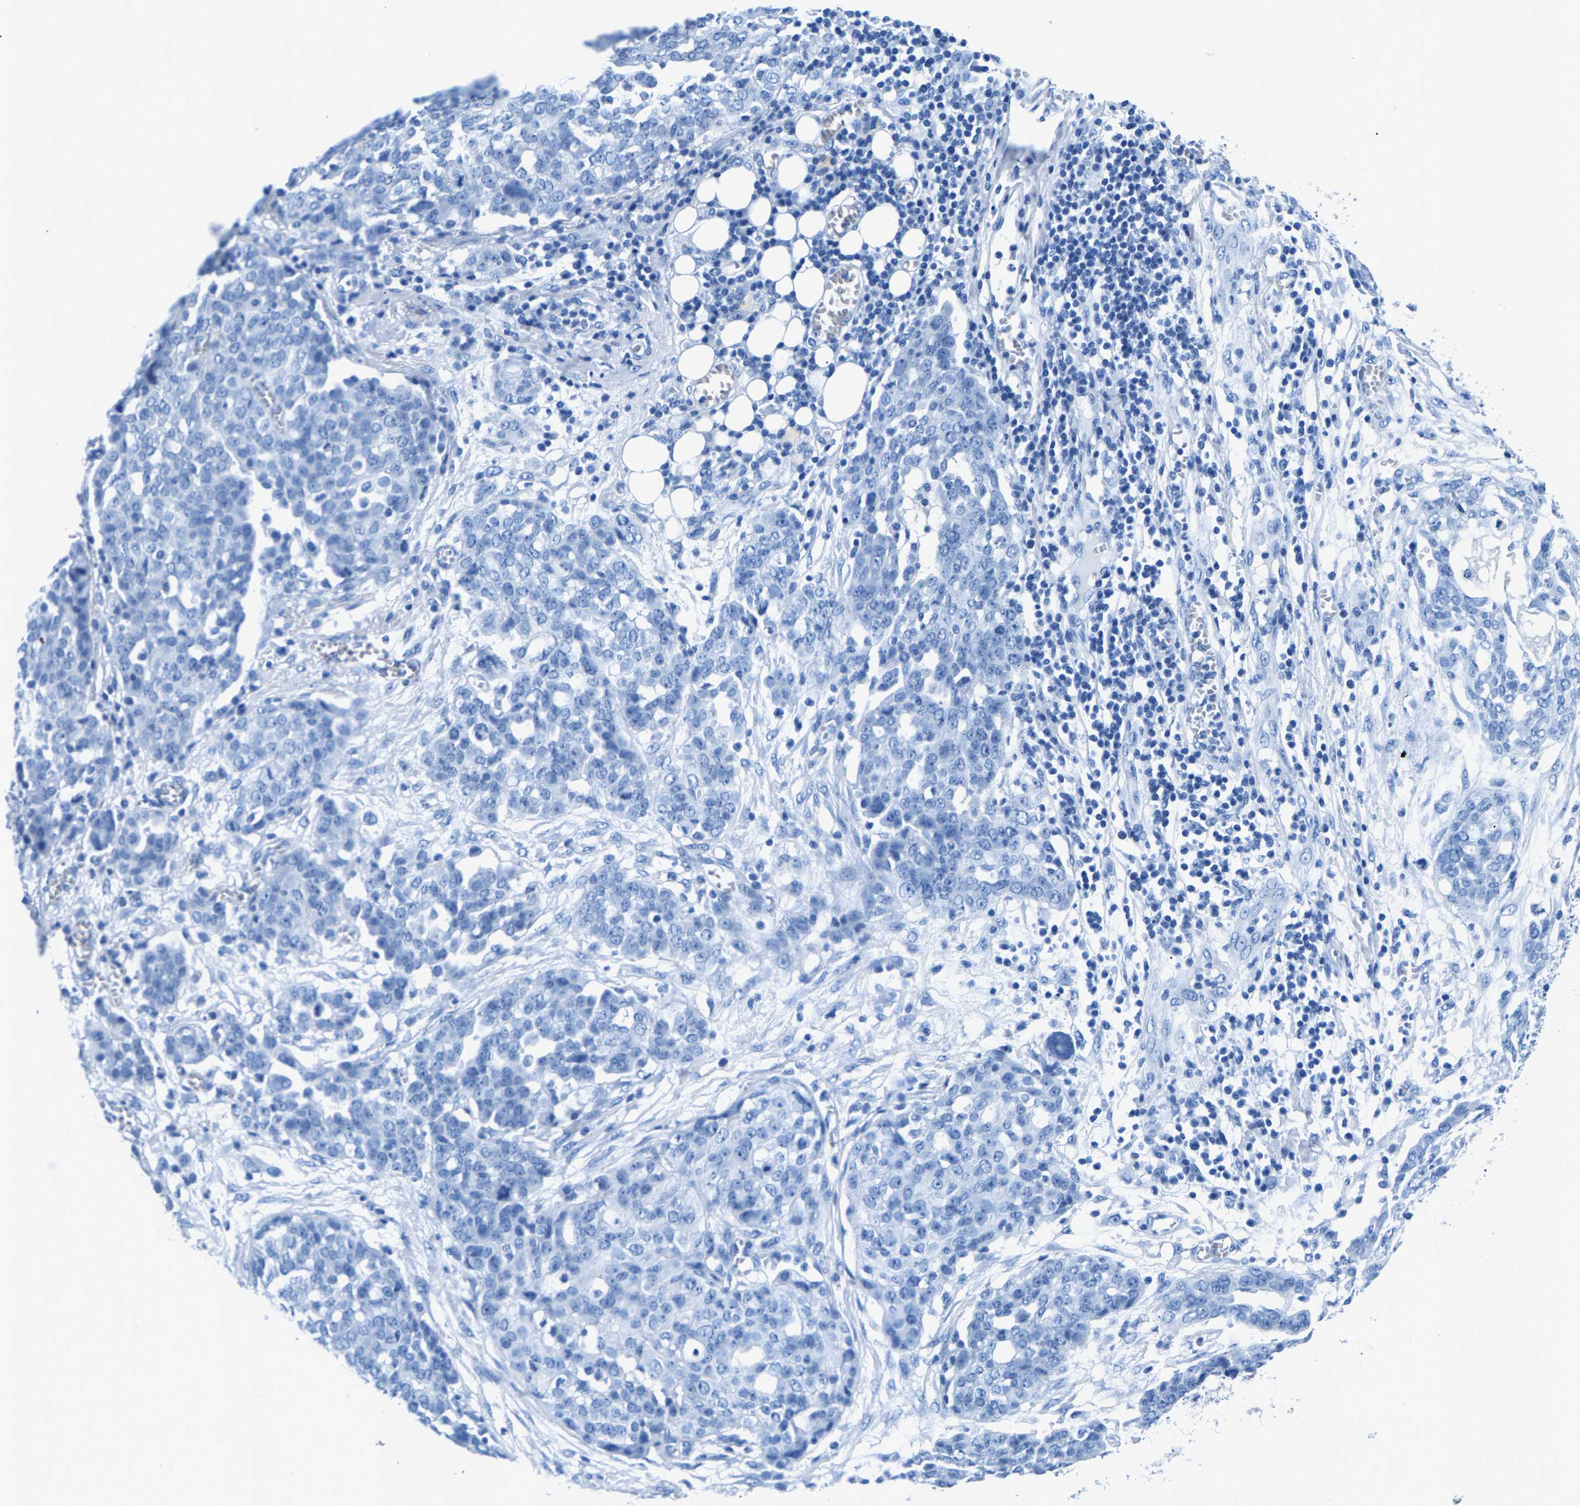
{"staining": {"intensity": "negative", "quantity": "none", "location": "none"}, "tissue": "ovarian cancer", "cell_type": "Tumor cells", "image_type": "cancer", "snomed": [{"axis": "morphology", "description": "Cystadenocarcinoma, serous, NOS"}, {"axis": "topography", "description": "Soft tissue"}, {"axis": "topography", "description": "Ovary"}], "caption": "Tumor cells are negative for brown protein staining in ovarian cancer (serous cystadenocarcinoma).", "gene": "CPS1", "patient": {"sex": "female", "age": 57}}